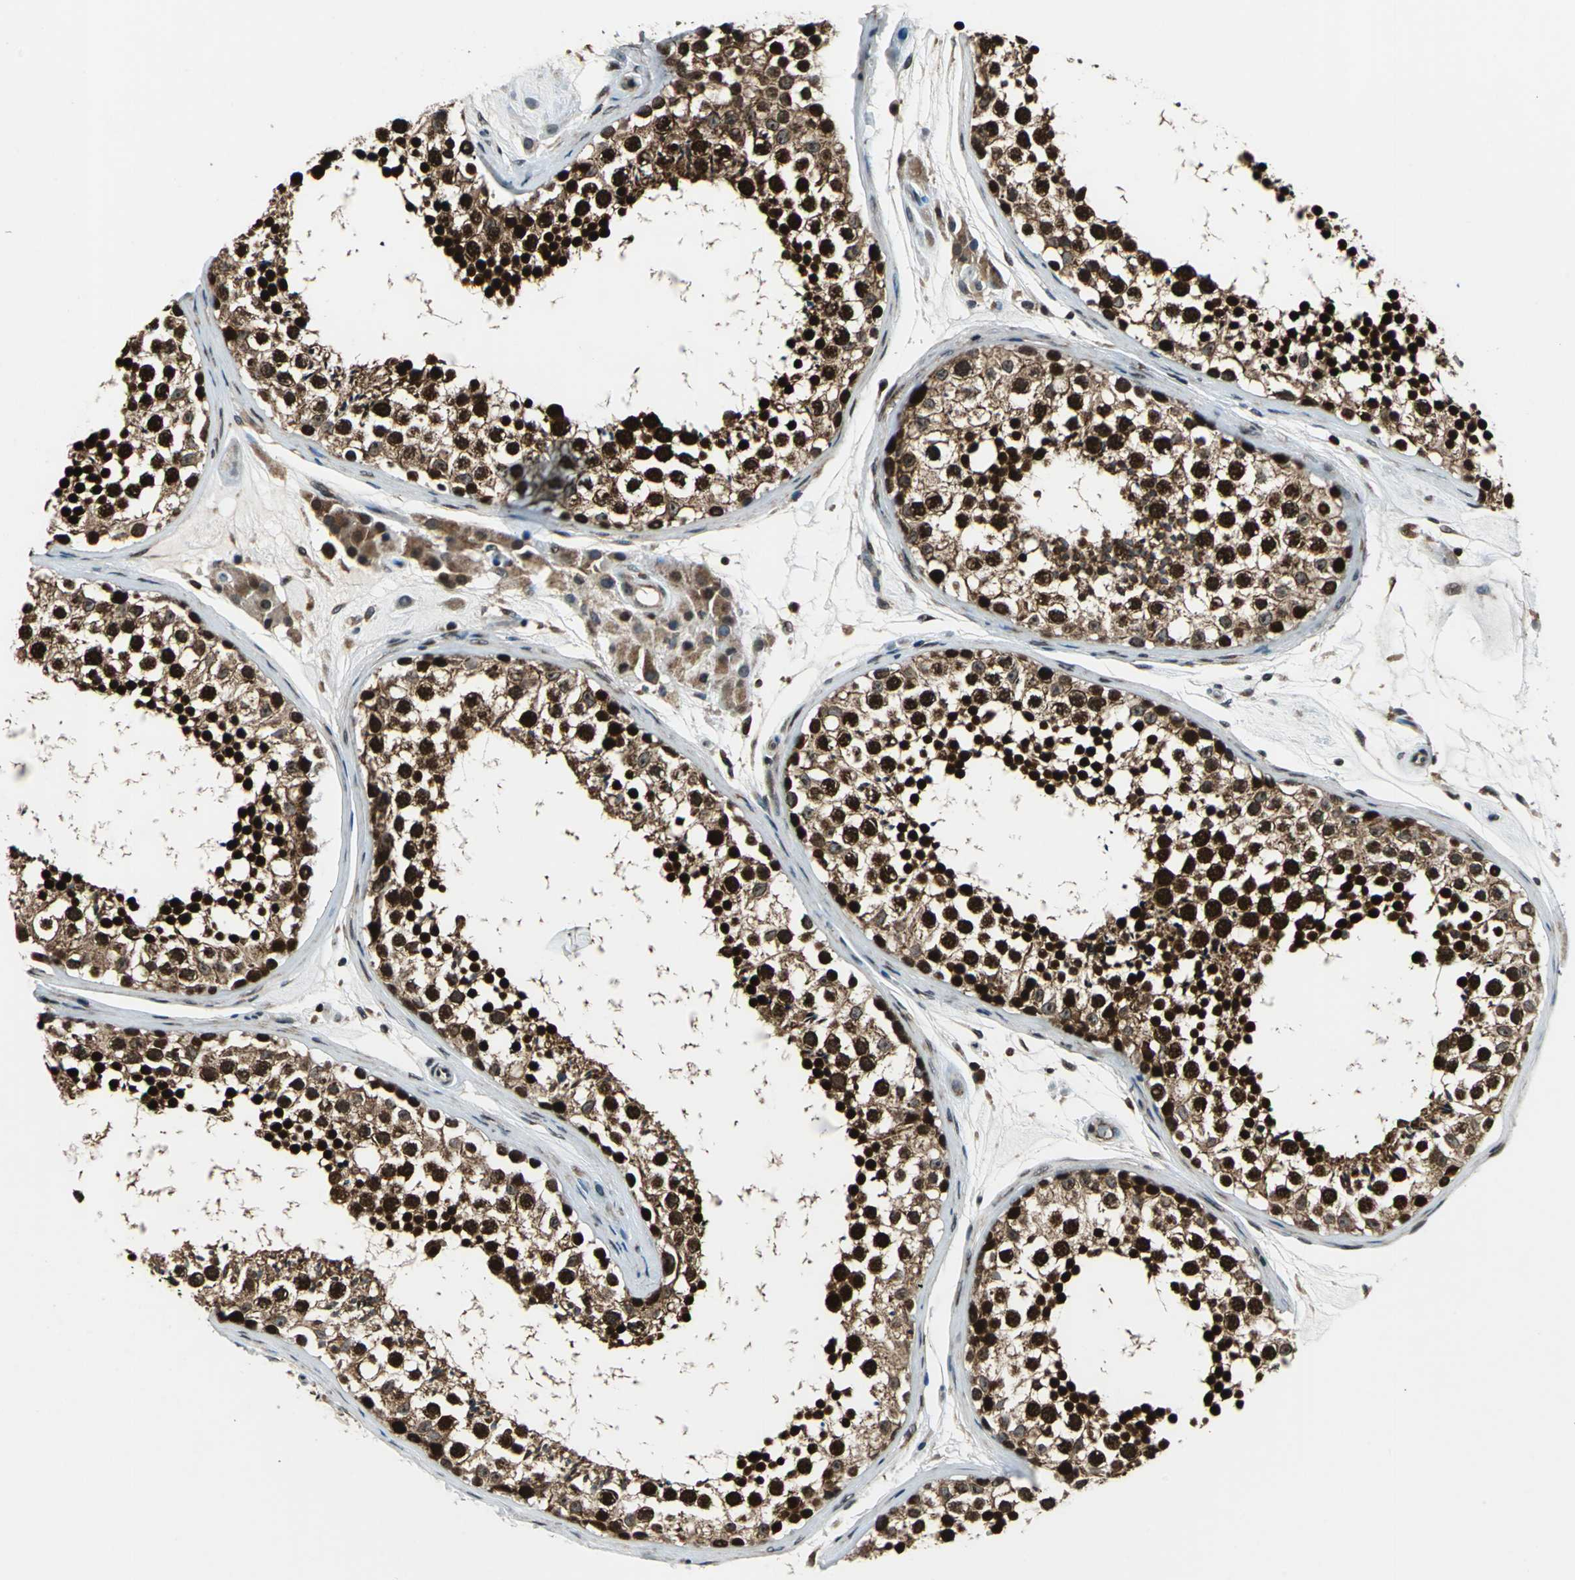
{"staining": {"intensity": "strong", "quantity": ">75%", "location": "cytoplasmic/membranous,nuclear"}, "tissue": "testis", "cell_type": "Cells in seminiferous ducts", "image_type": "normal", "snomed": [{"axis": "morphology", "description": "Normal tissue, NOS"}, {"axis": "topography", "description": "Testis"}], "caption": "A micrograph showing strong cytoplasmic/membranous,nuclear positivity in approximately >75% of cells in seminiferous ducts in benign testis, as visualized by brown immunohistochemical staining.", "gene": "AATF", "patient": {"sex": "male", "age": 46}}